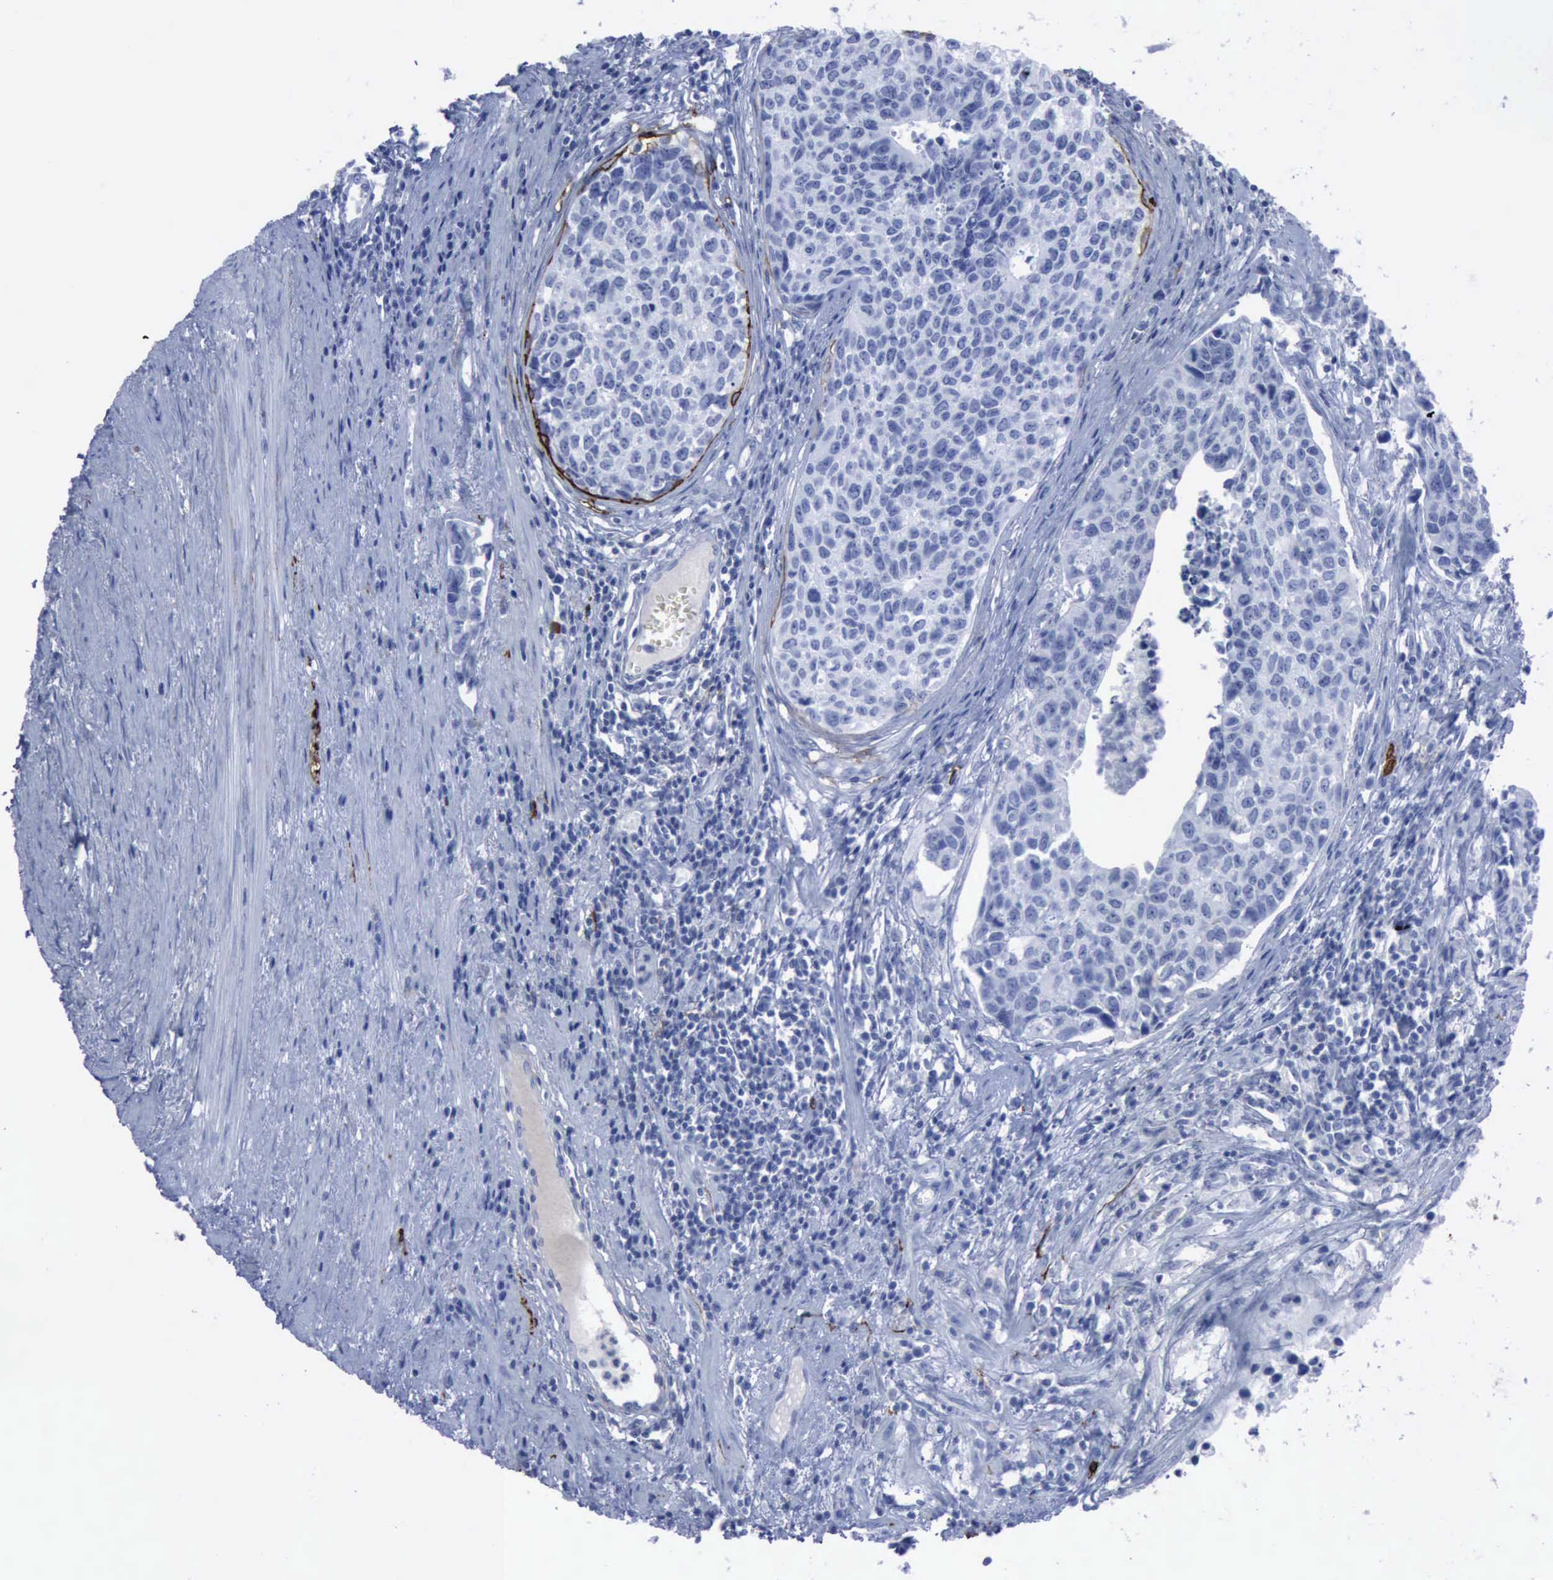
{"staining": {"intensity": "negative", "quantity": "none", "location": "none"}, "tissue": "urothelial cancer", "cell_type": "Tumor cells", "image_type": "cancer", "snomed": [{"axis": "morphology", "description": "Urothelial carcinoma, High grade"}, {"axis": "topography", "description": "Urinary bladder"}], "caption": "A photomicrograph of urothelial cancer stained for a protein demonstrates no brown staining in tumor cells.", "gene": "NGFR", "patient": {"sex": "male", "age": 81}}